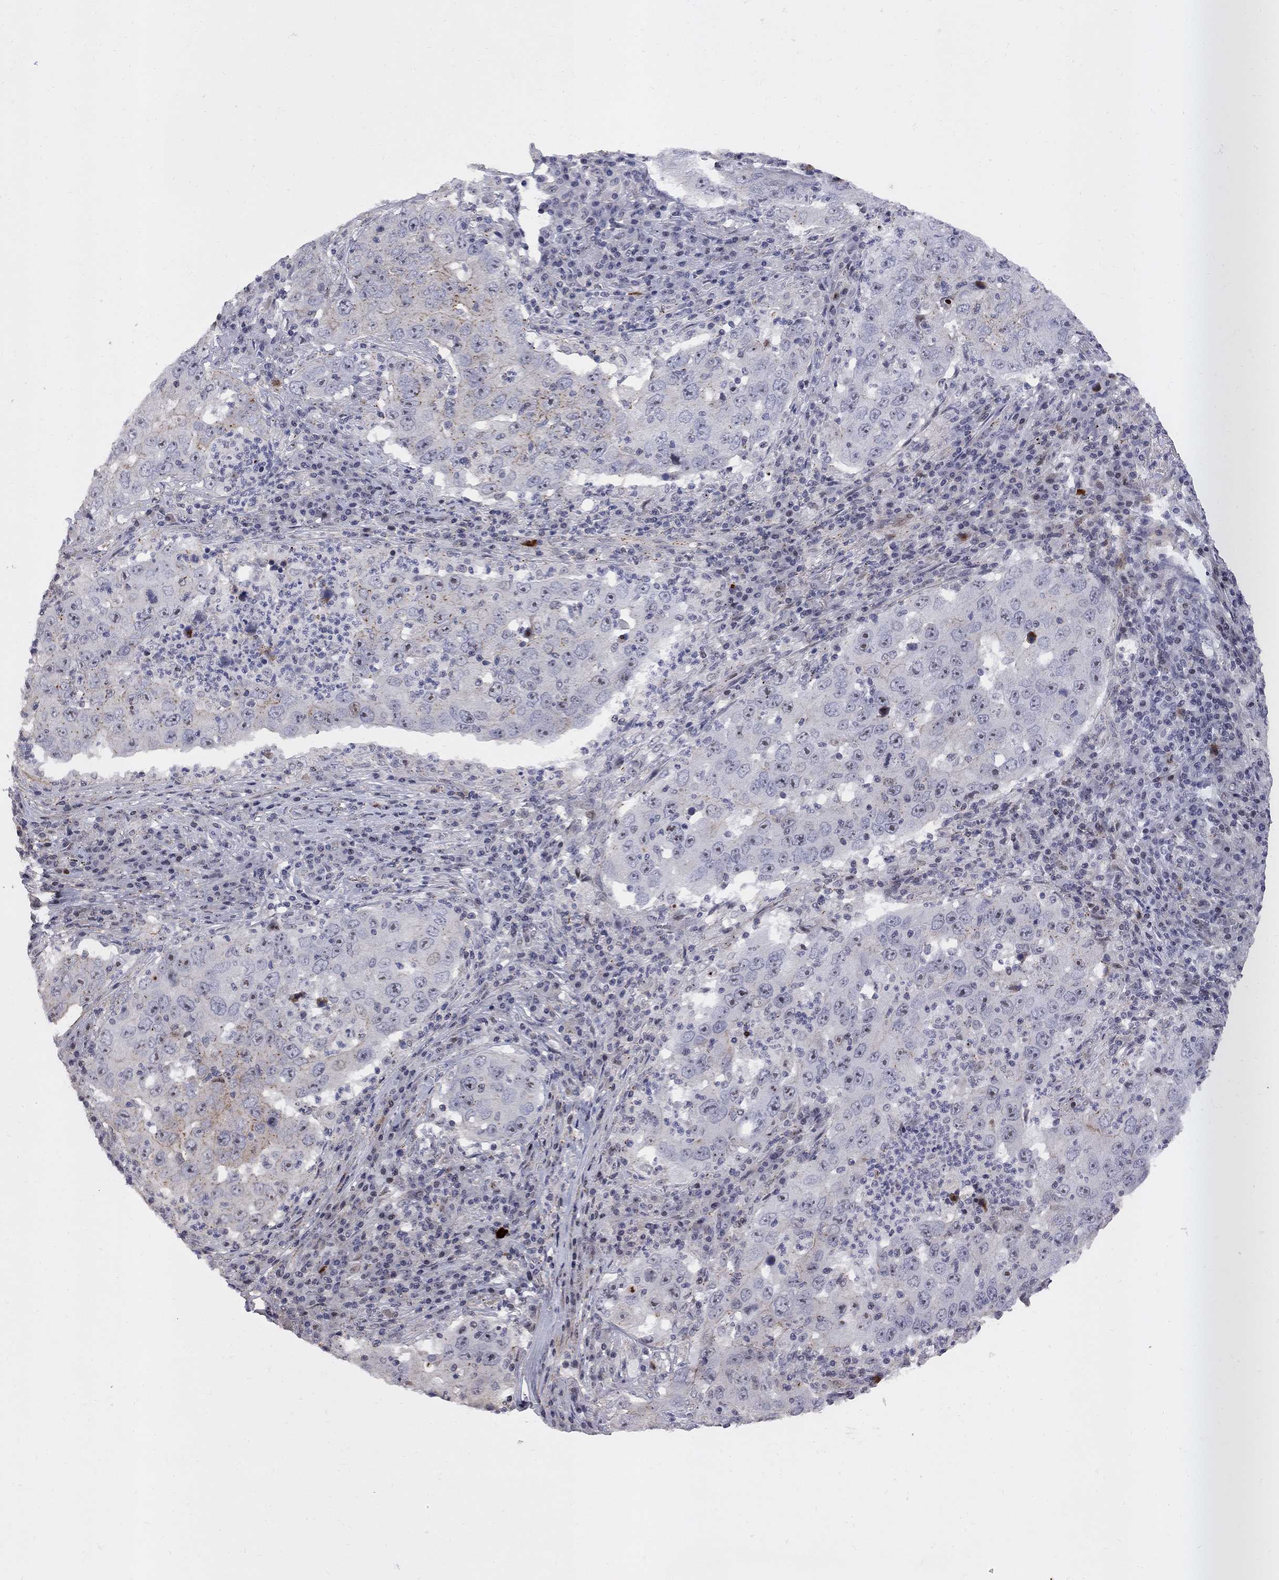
{"staining": {"intensity": "strong", "quantity": "<25%", "location": "nuclear"}, "tissue": "lung cancer", "cell_type": "Tumor cells", "image_type": "cancer", "snomed": [{"axis": "morphology", "description": "Adenocarcinoma, NOS"}, {"axis": "topography", "description": "Lung"}], "caption": "An immunohistochemistry image of neoplastic tissue is shown. Protein staining in brown highlights strong nuclear positivity in lung adenocarcinoma within tumor cells.", "gene": "DHX33", "patient": {"sex": "male", "age": 73}}